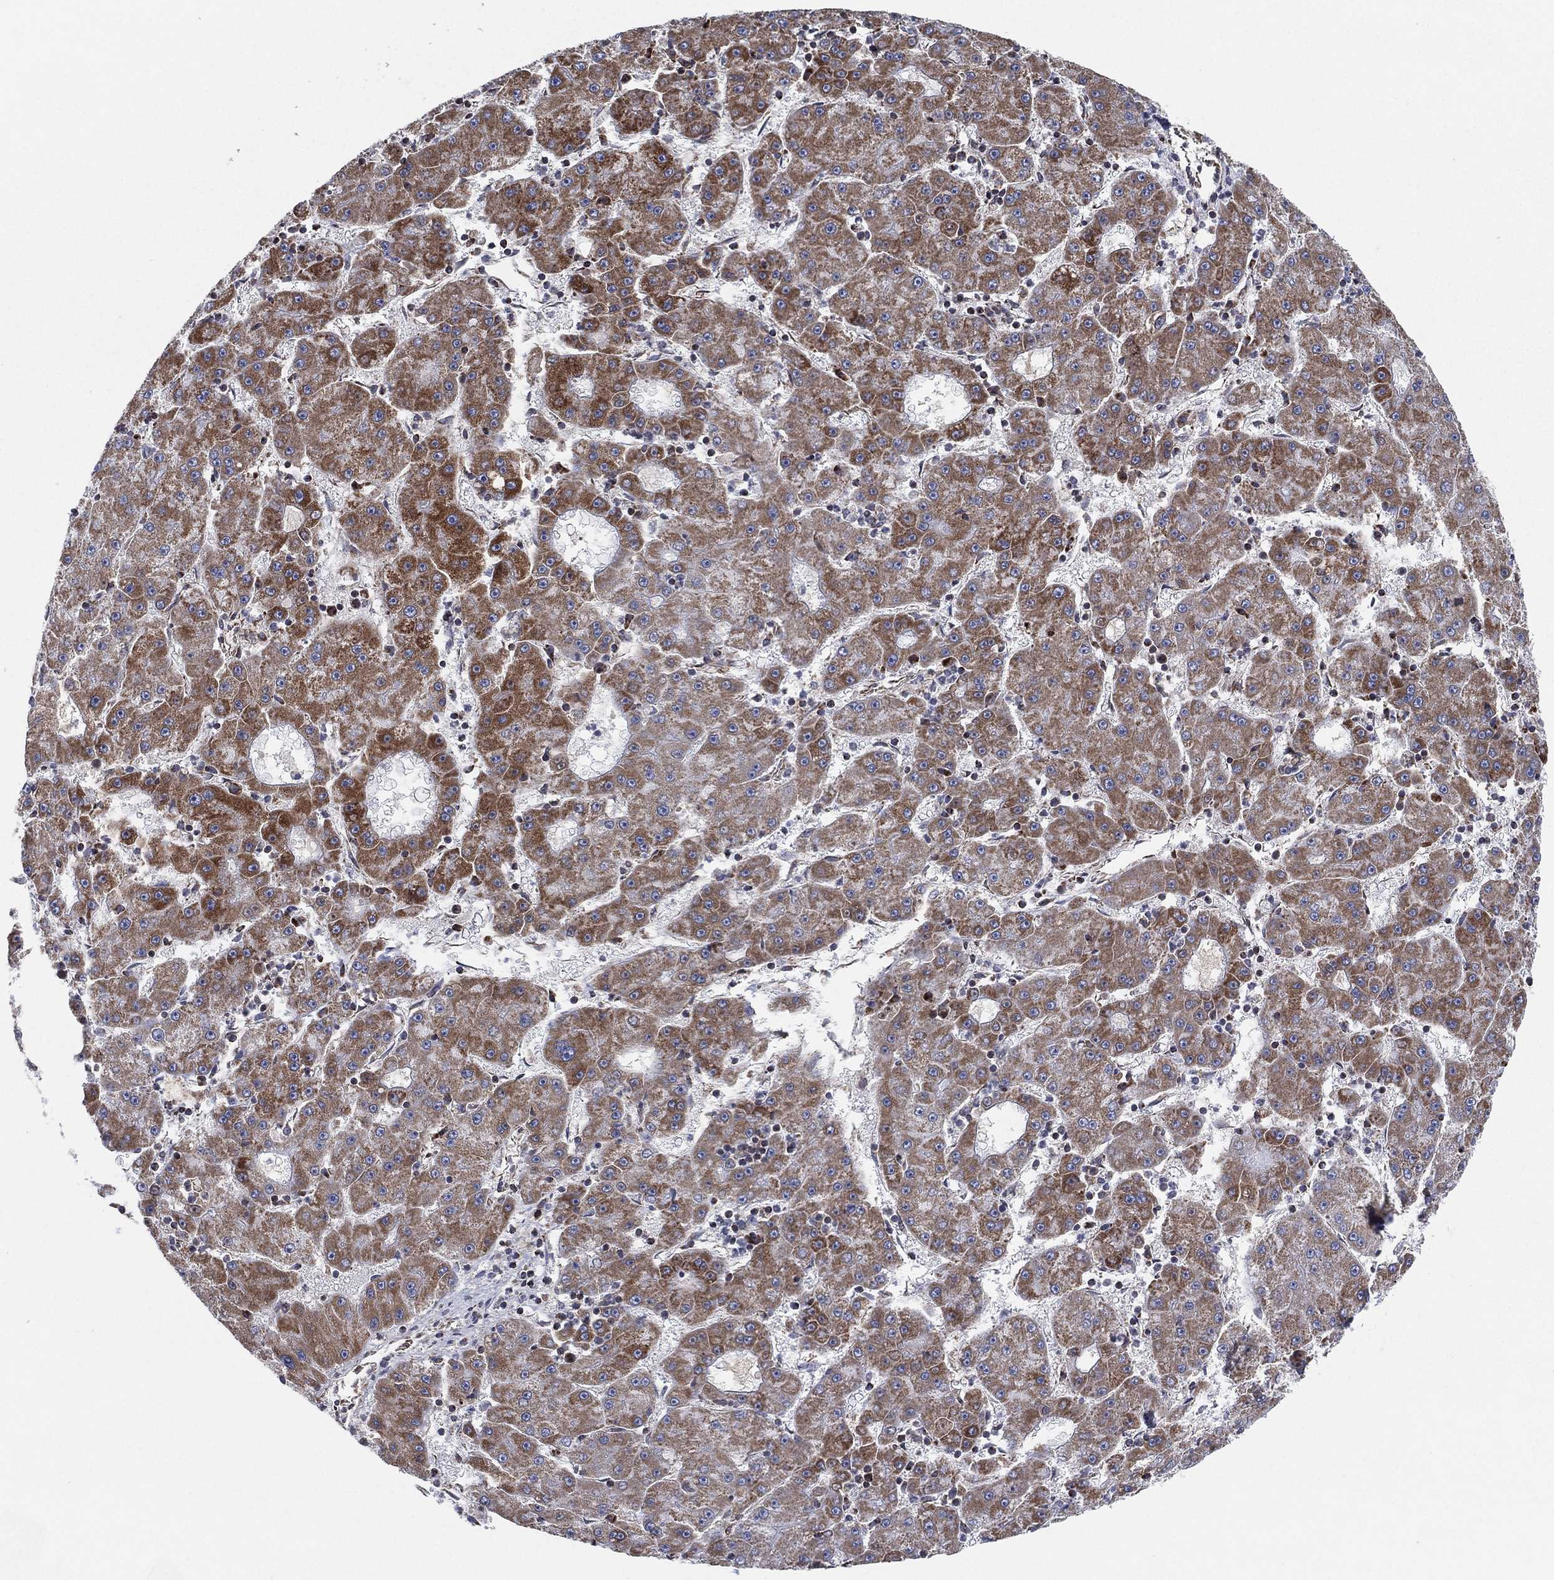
{"staining": {"intensity": "moderate", "quantity": "25%-75%", "location": "cytoplasmic/membranous"}, "tissue": "liver cancer", "cell_type": "Tumor cells", "image_type": "cancer", "snomed": [{"axis": "morphology", "description": "Carcinoma, Hepatocellular, NOS"}, {"axis": "topography", "description": "Liver"}], "caption": "Hepatocellular carcinoma (liver) stained with DAB IHC reveals medium levels of moderate cytoplasmic/membranous positivity in about 25%-75% of tumor cells.", "gene": "PSMG4", "patient": {"sex": "male", "age": 73}}